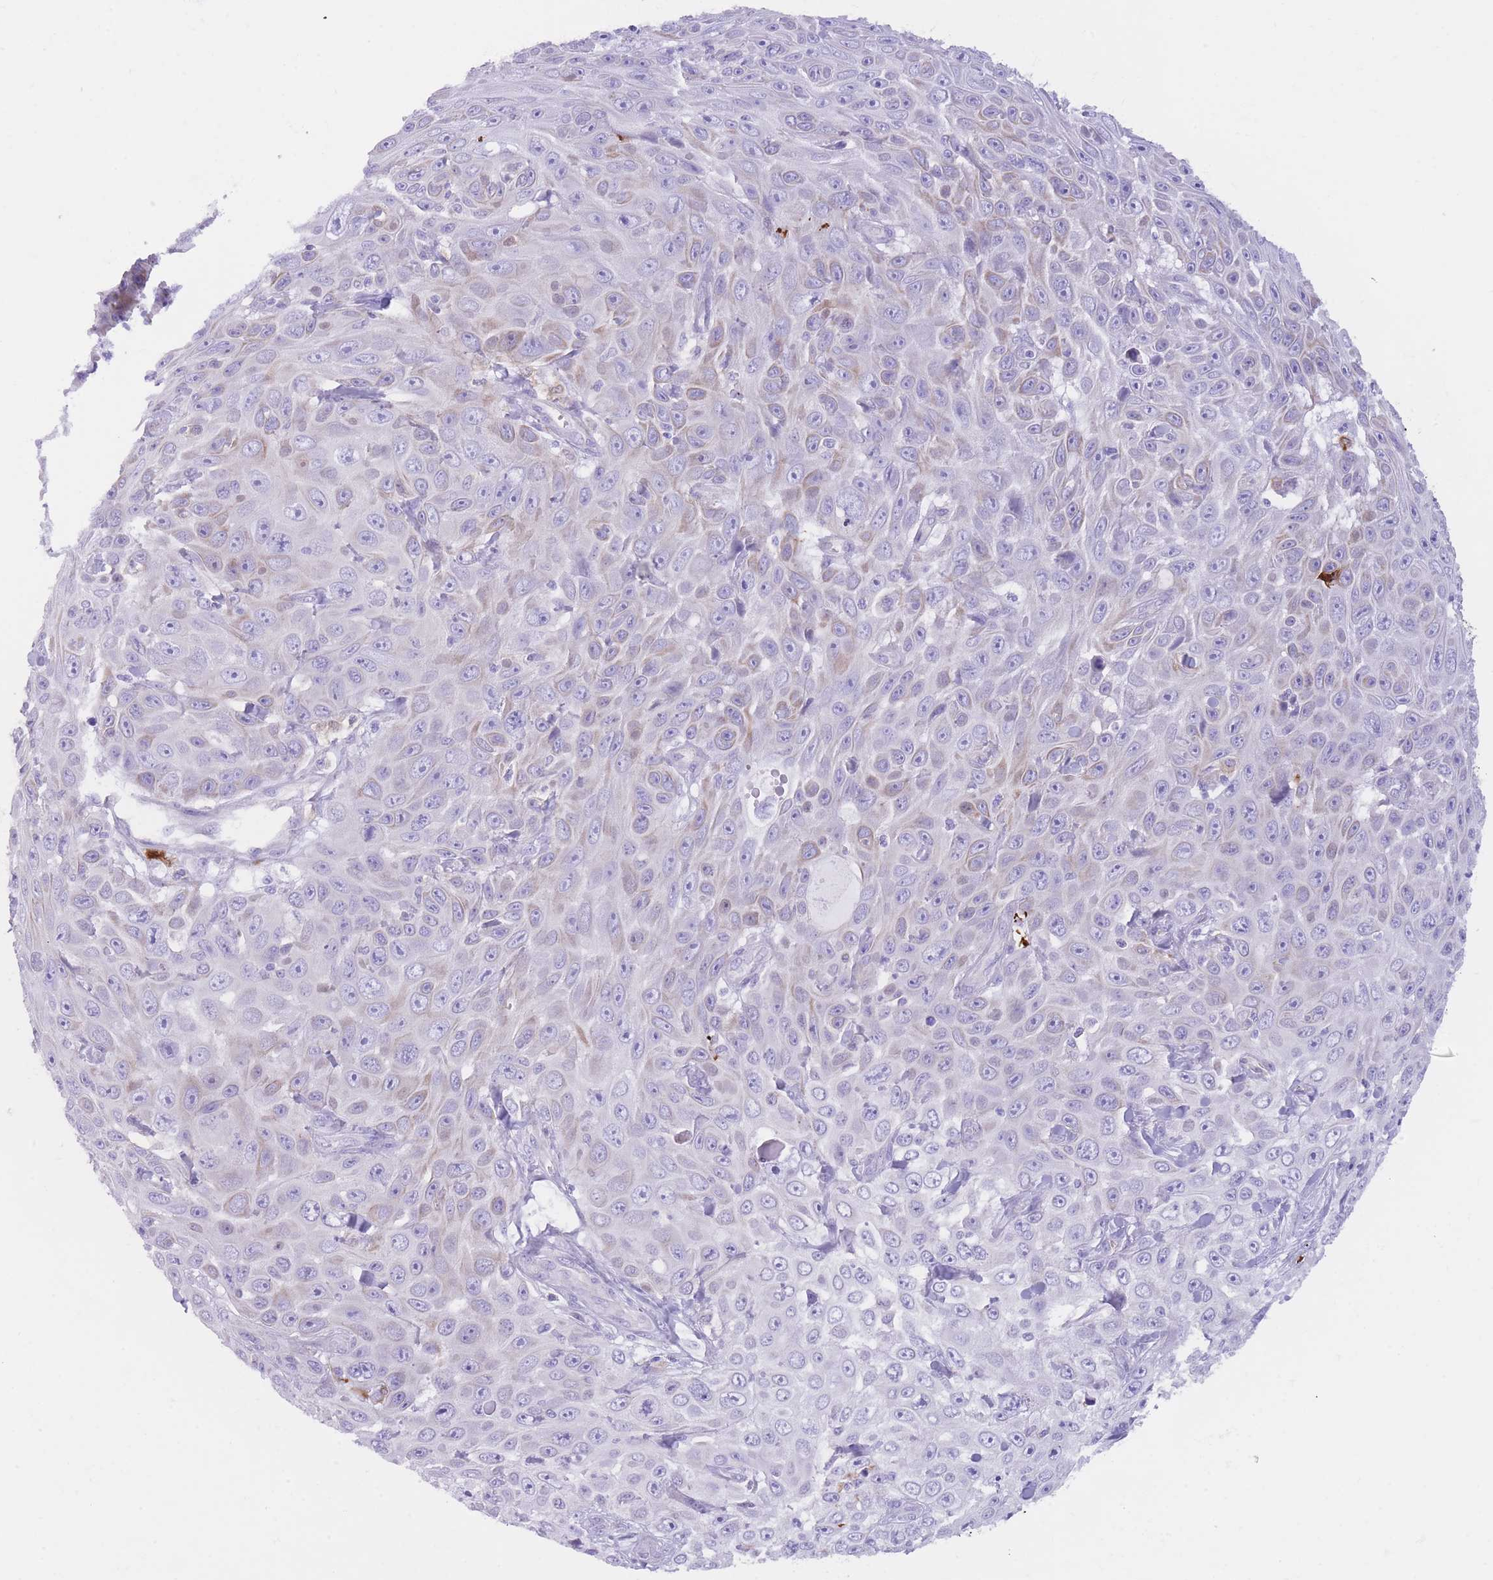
{"staining": {"intensity": "negative", "quantity": "none", "location": "none"}, "tissue": "skin cancer", "cell_type": "Tumor cells", "image_type": "cancer", "snomed": [{"axis": "morphology", "description": "Squamous cell carcinoma, NOS"}, {"axis": "topography", "description": "Skin"}], "caption": "Tumor cells show no significant protein staining in skin cancer (squamous cell carcinoma).", "gene": "QTRT1", "patient": {"sex": "male", "age": 82}}